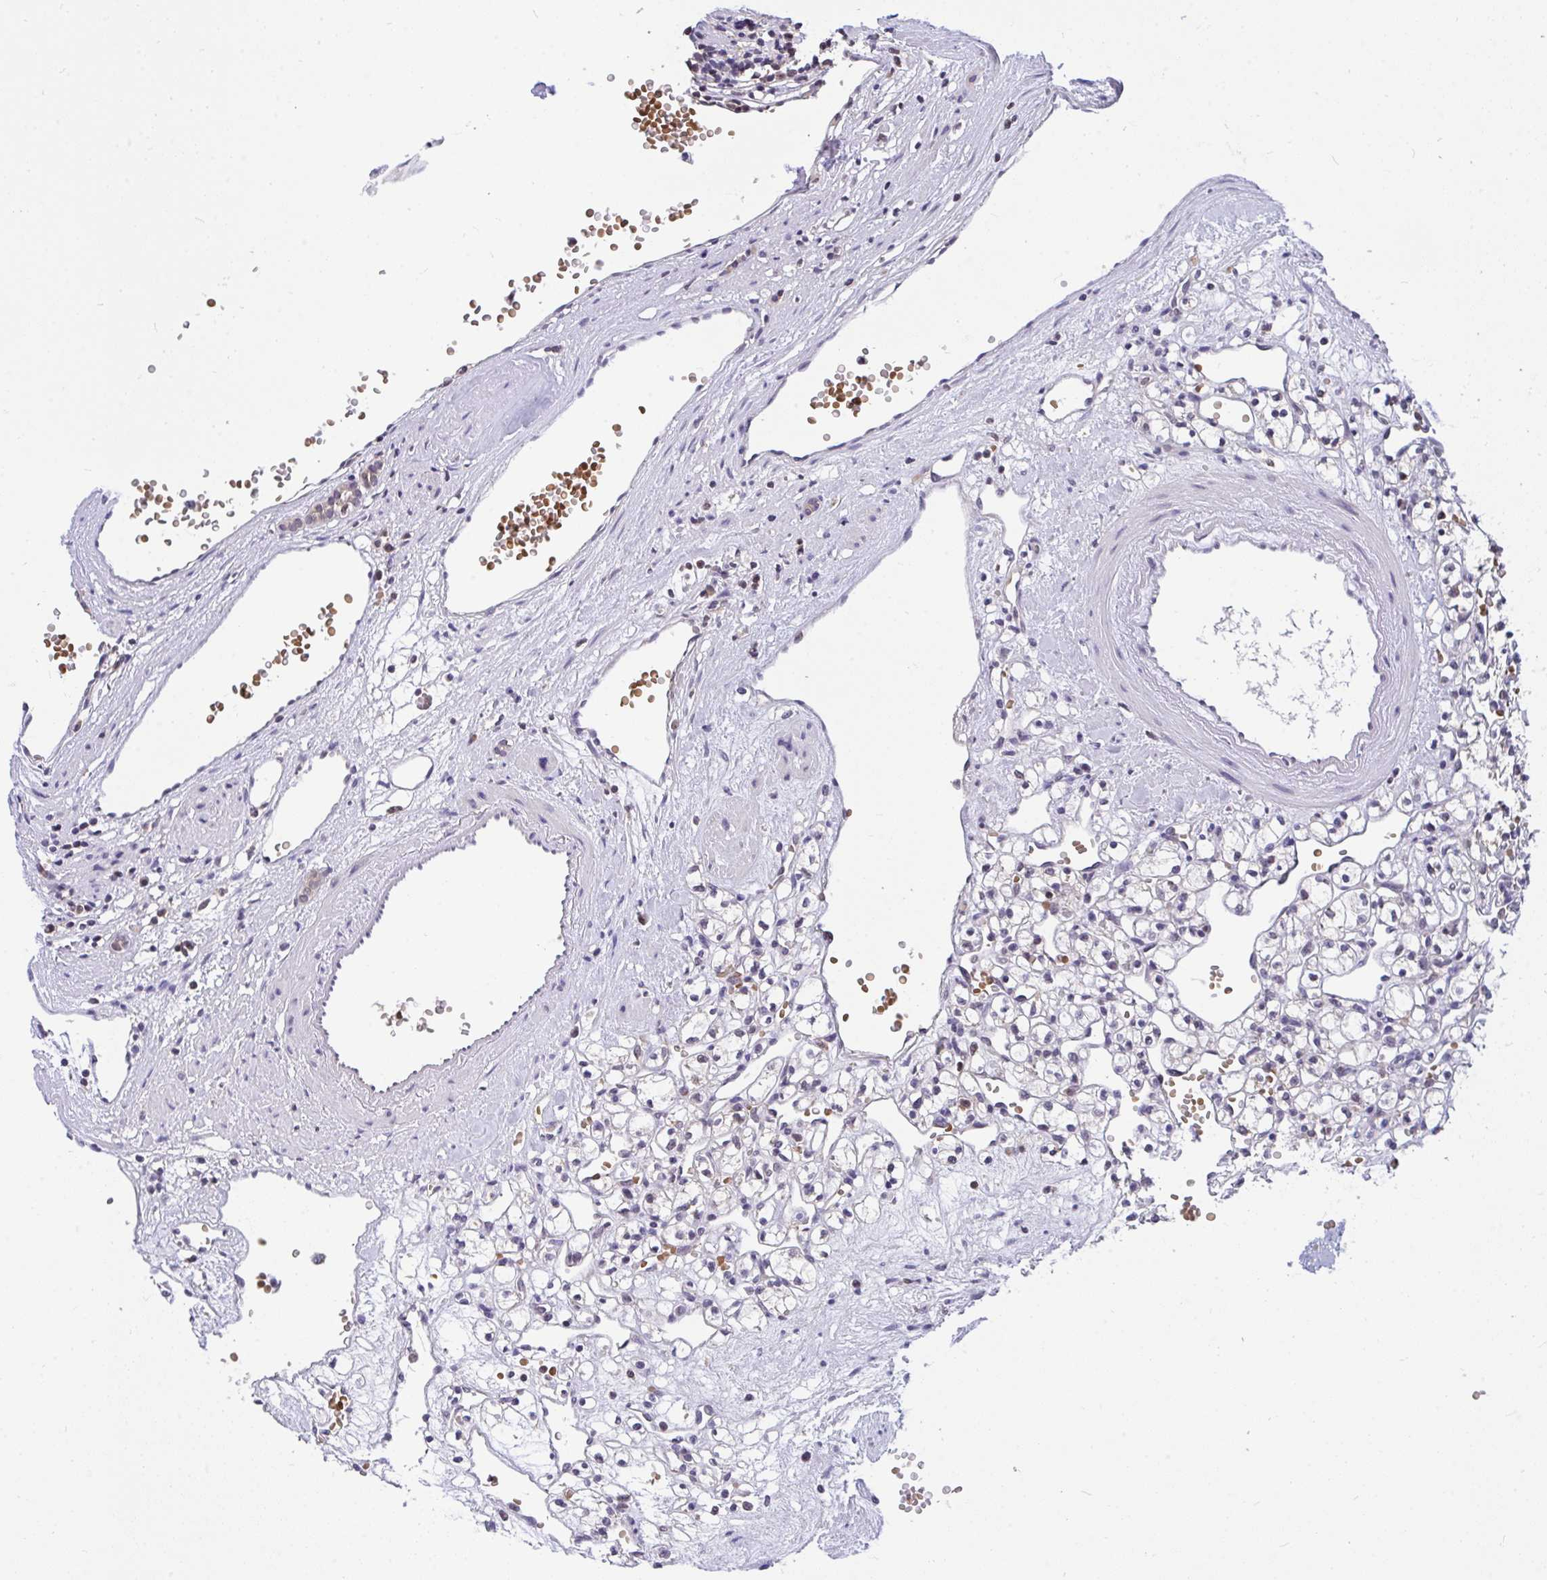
{"staining": {"intensity": "negative", "quantity": "none", "location": "none"}, "tissue": "renal cancer", "cell_type": "Tumor cells", "image_type": "cancer", "snomed": [{"axis": "morphology", "description": "Adenocarcinoma, NOS"}, {"axis": "topography", "description": "Kidney"}], "caption": "Immunohistochemistry (IHC) micrograph of neoplastic tissue: human renal cancer (adenocarcinoma) stained with DAB (3,3'-diaminobenzidine) demonstrates no significant protein staining in tumor cells. Nuclei are stained in blue.", "gene": "PPP1CA", "patient": {"sex": "female", "age": 59}}